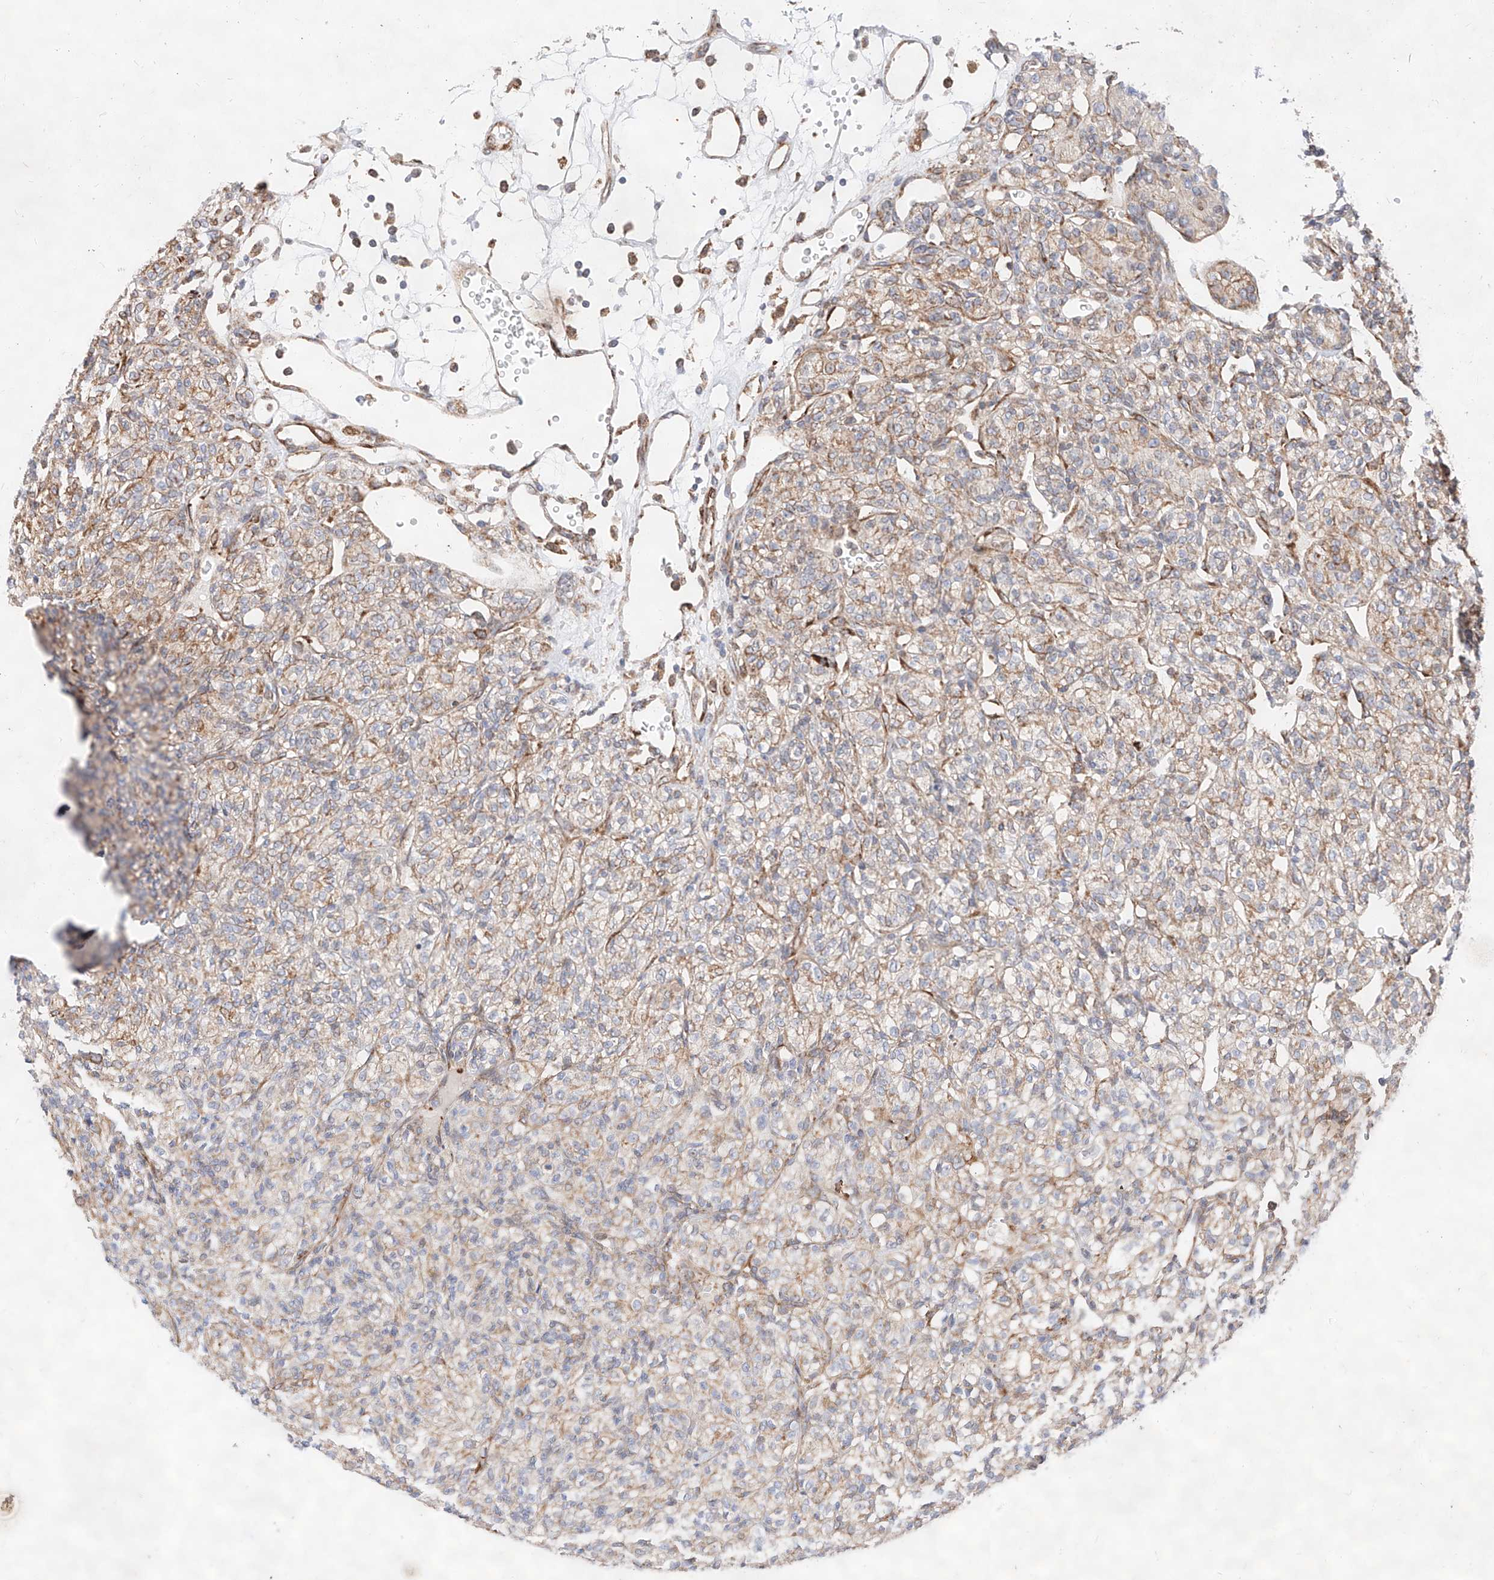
{"staining": {"intensity": "weak", "quantity": ">75%", "location": "cytoplasmic/membranous"}, "tissue": "renal cancer", "cell_type": "Tumor cells", "image_type": "cancer", "snomed": [{"axis": "morphology", "description": "Adenocarcinoma, NOS"}, {"axis": "topography", "description": "Kidney"}], "caption": "An IHC histopathology image of tumor tissue is shown. Protein staining in brown highlights weak cytoplasmic/membranous positivity in adenocarcinoma (renal) within tumor cells.", "gene": "ATP9B", "patient": {"sex": "male", "age": 77}}